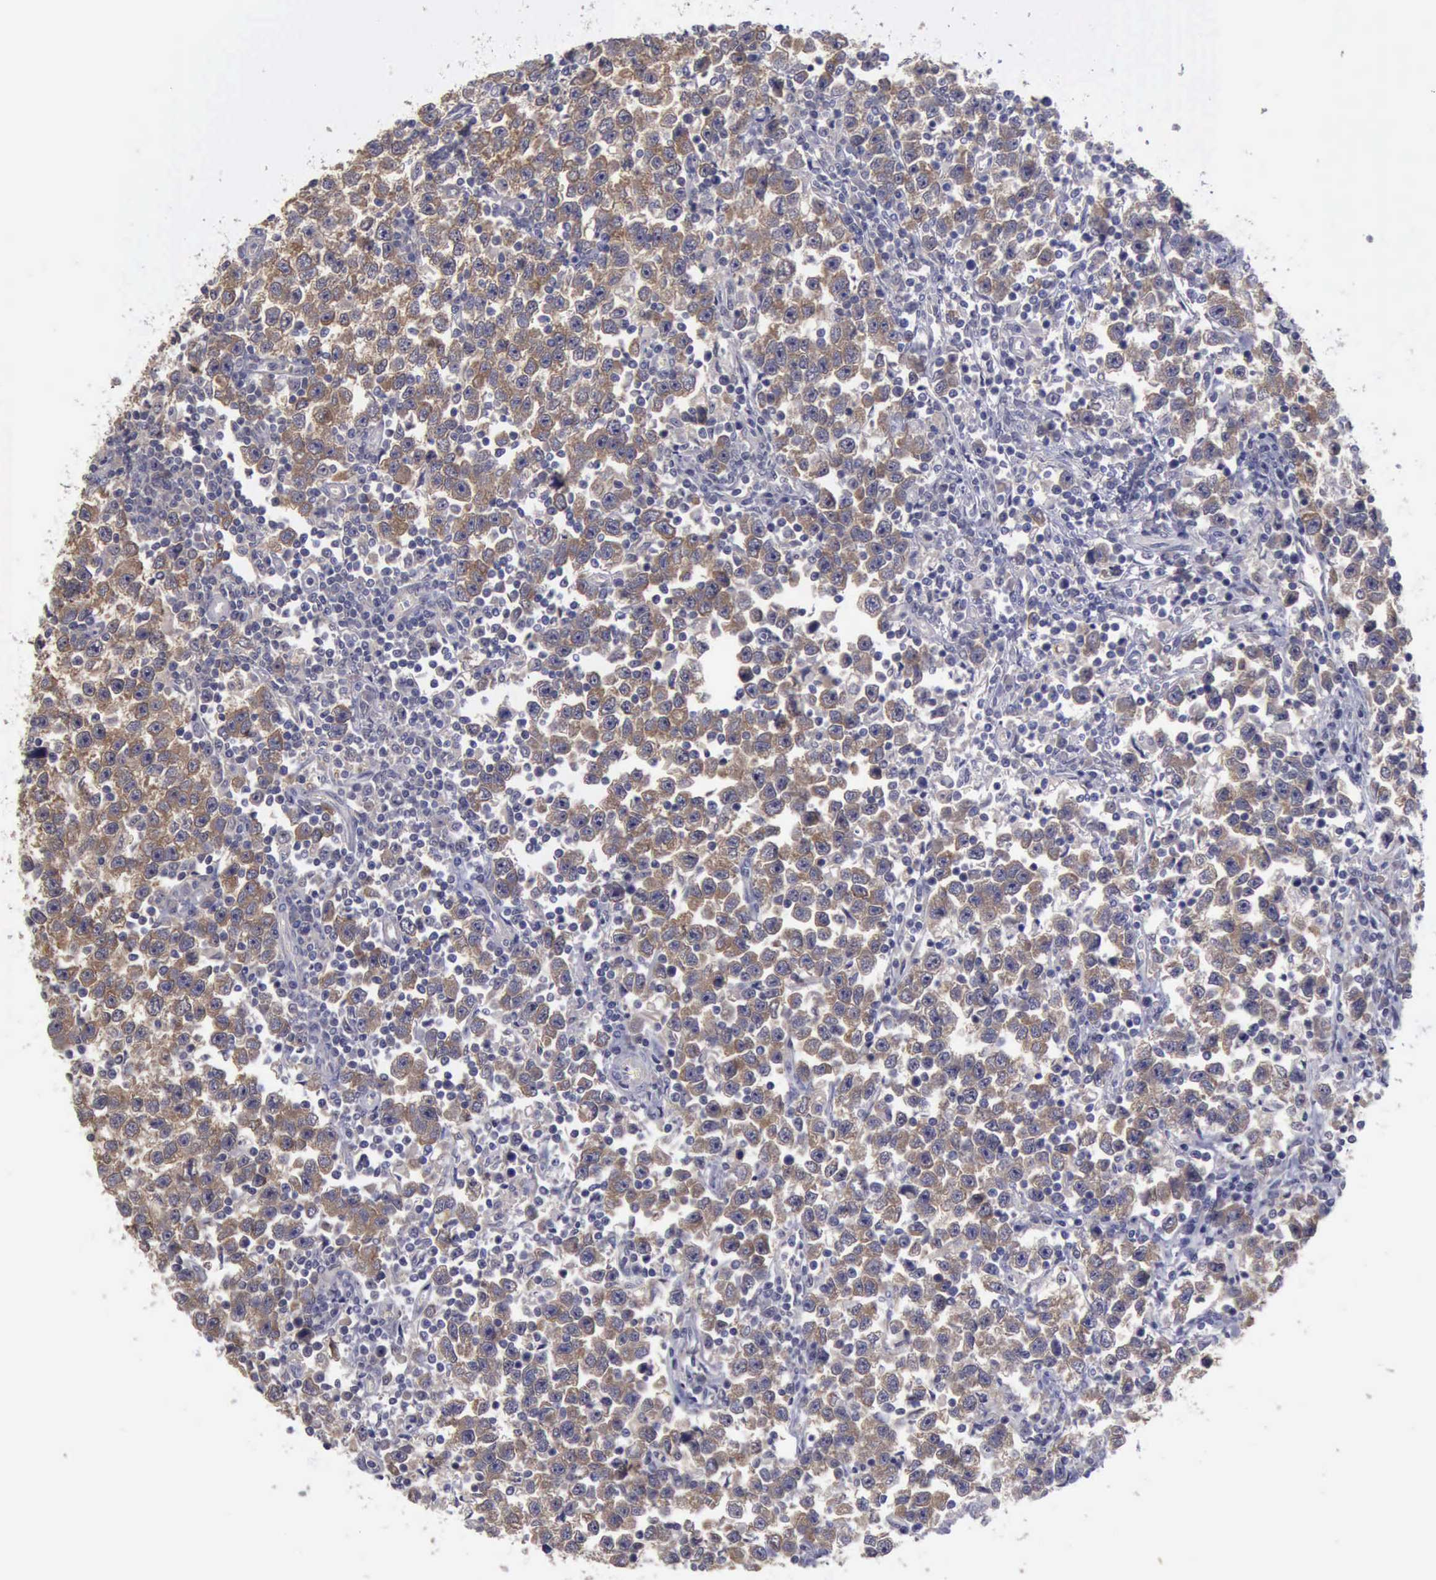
{"staining": {"intensity": "moderate", "quantity": "25%-75%", "location": "cytoplasmic/membranous"}, "tissue": "testis cancer", "cell_type": "Tumor cells", "image_type": "cancer", "snomed": [{"axis": "morphology", "description": "Seminoma, NOS"}, {"axis": "topography", "description": "Testis"}], "caption": "IHC micrograph of human testis seminoma stained for a protein (brown), which demonstrates medium levels of moderate cytoplasmic/membranous positivity in approximately 25%-75% of tumor cells.", "gene": "PHKA1", "patient": {"sex": "male", "age": 43}}